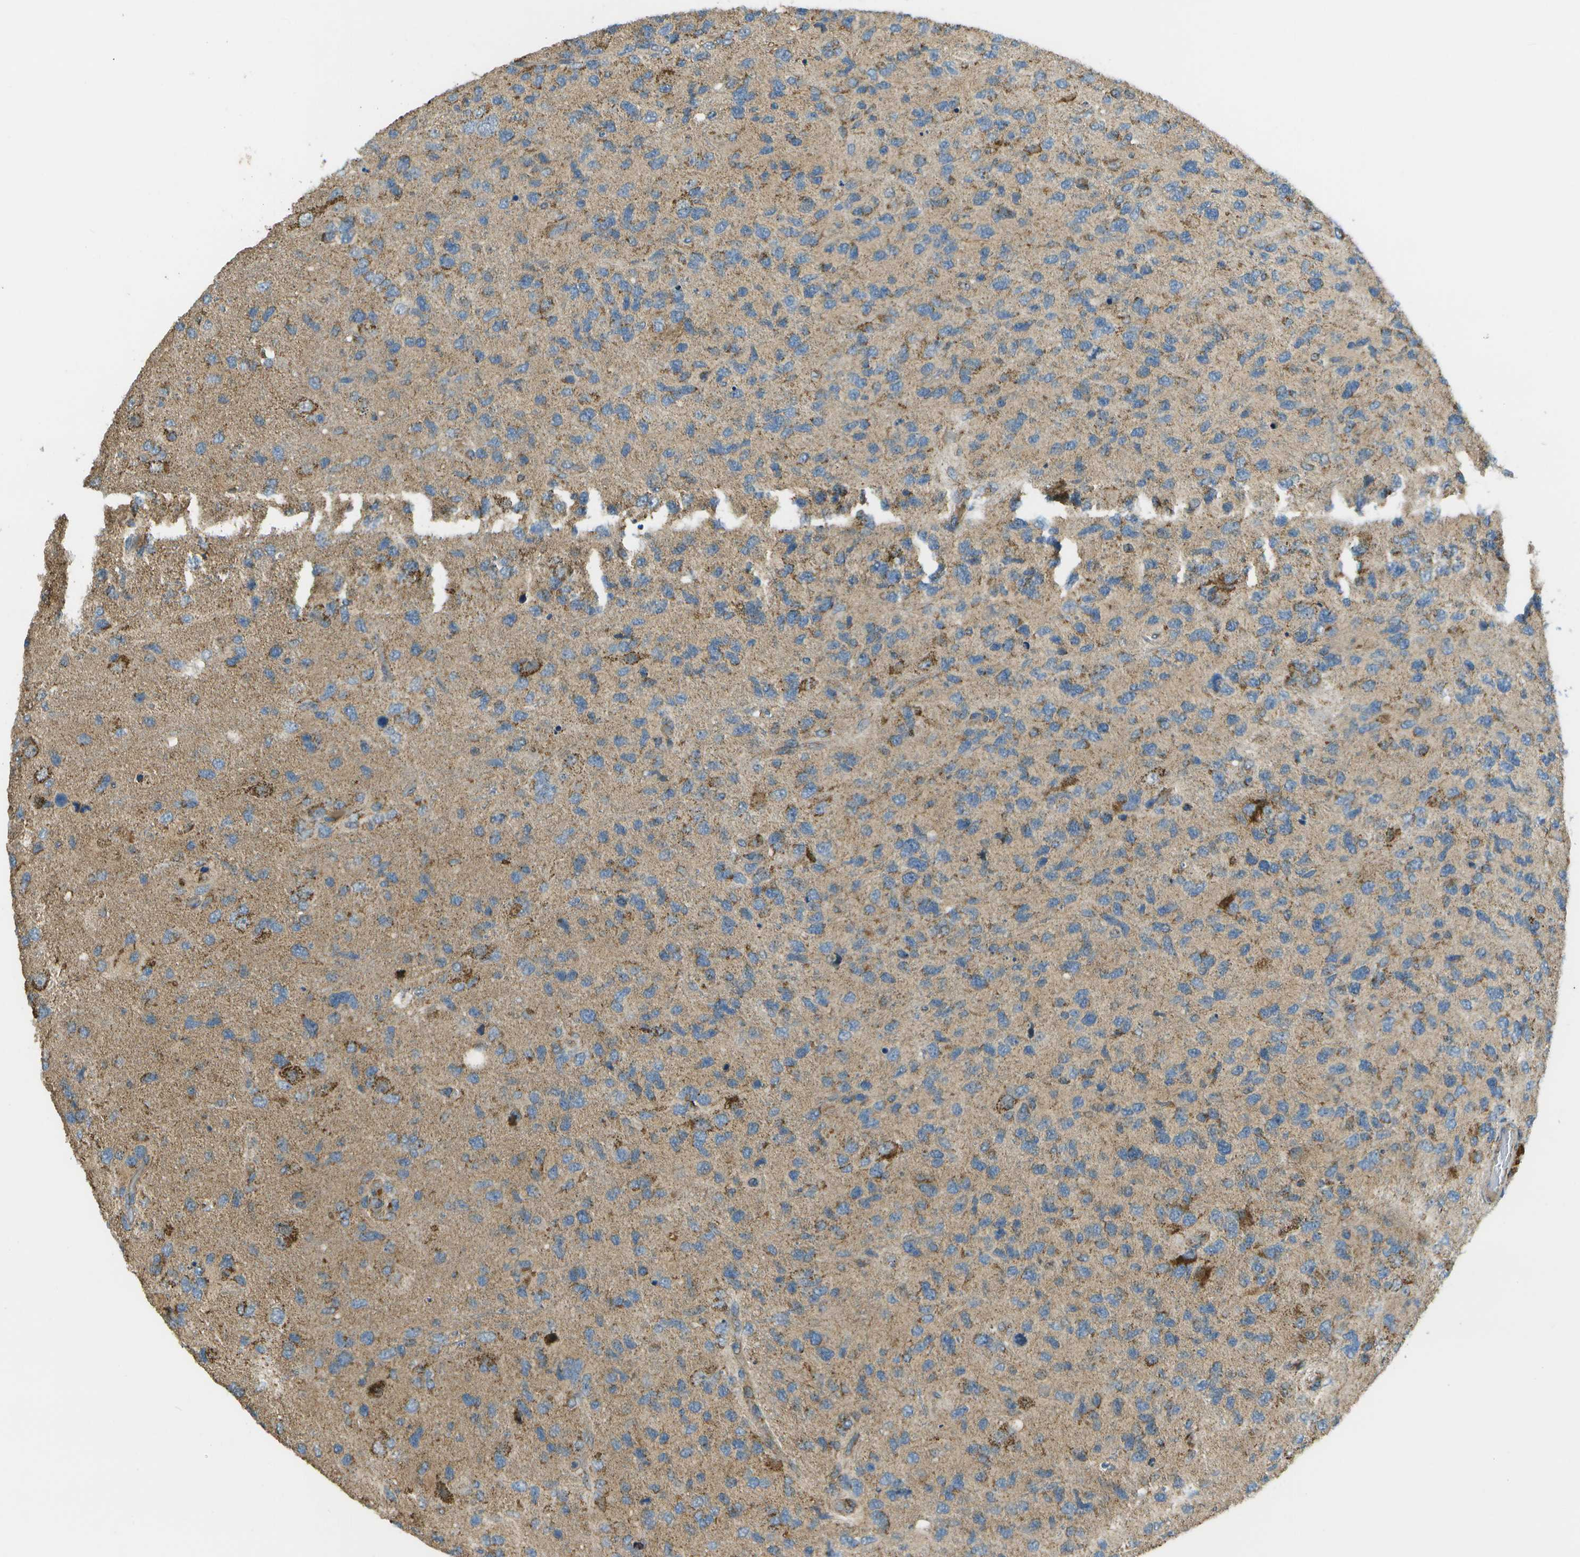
{"staining": {"intensity": "strong", "quantity": "<25%", "location": "cytoplasmic/membranous"}, "tissue": "glioma", "cell_type": "Tumor cells", "image_type": "cancer", "snomed": [{"axis": "morphology", "description": "Glioma, malignant, High grade"}, {"axis": "topography", "description": "Brain"}], "caption": "Protein analysis of glioma tissue exhibits strong cytoplasmic/membranous positivity in approximately <25% of tumor cells. (brown staining indicates protein expression, while blue staining denotes nuclei).", "gene": "NRK", "patient": {"sex": "female", "age": 58}}